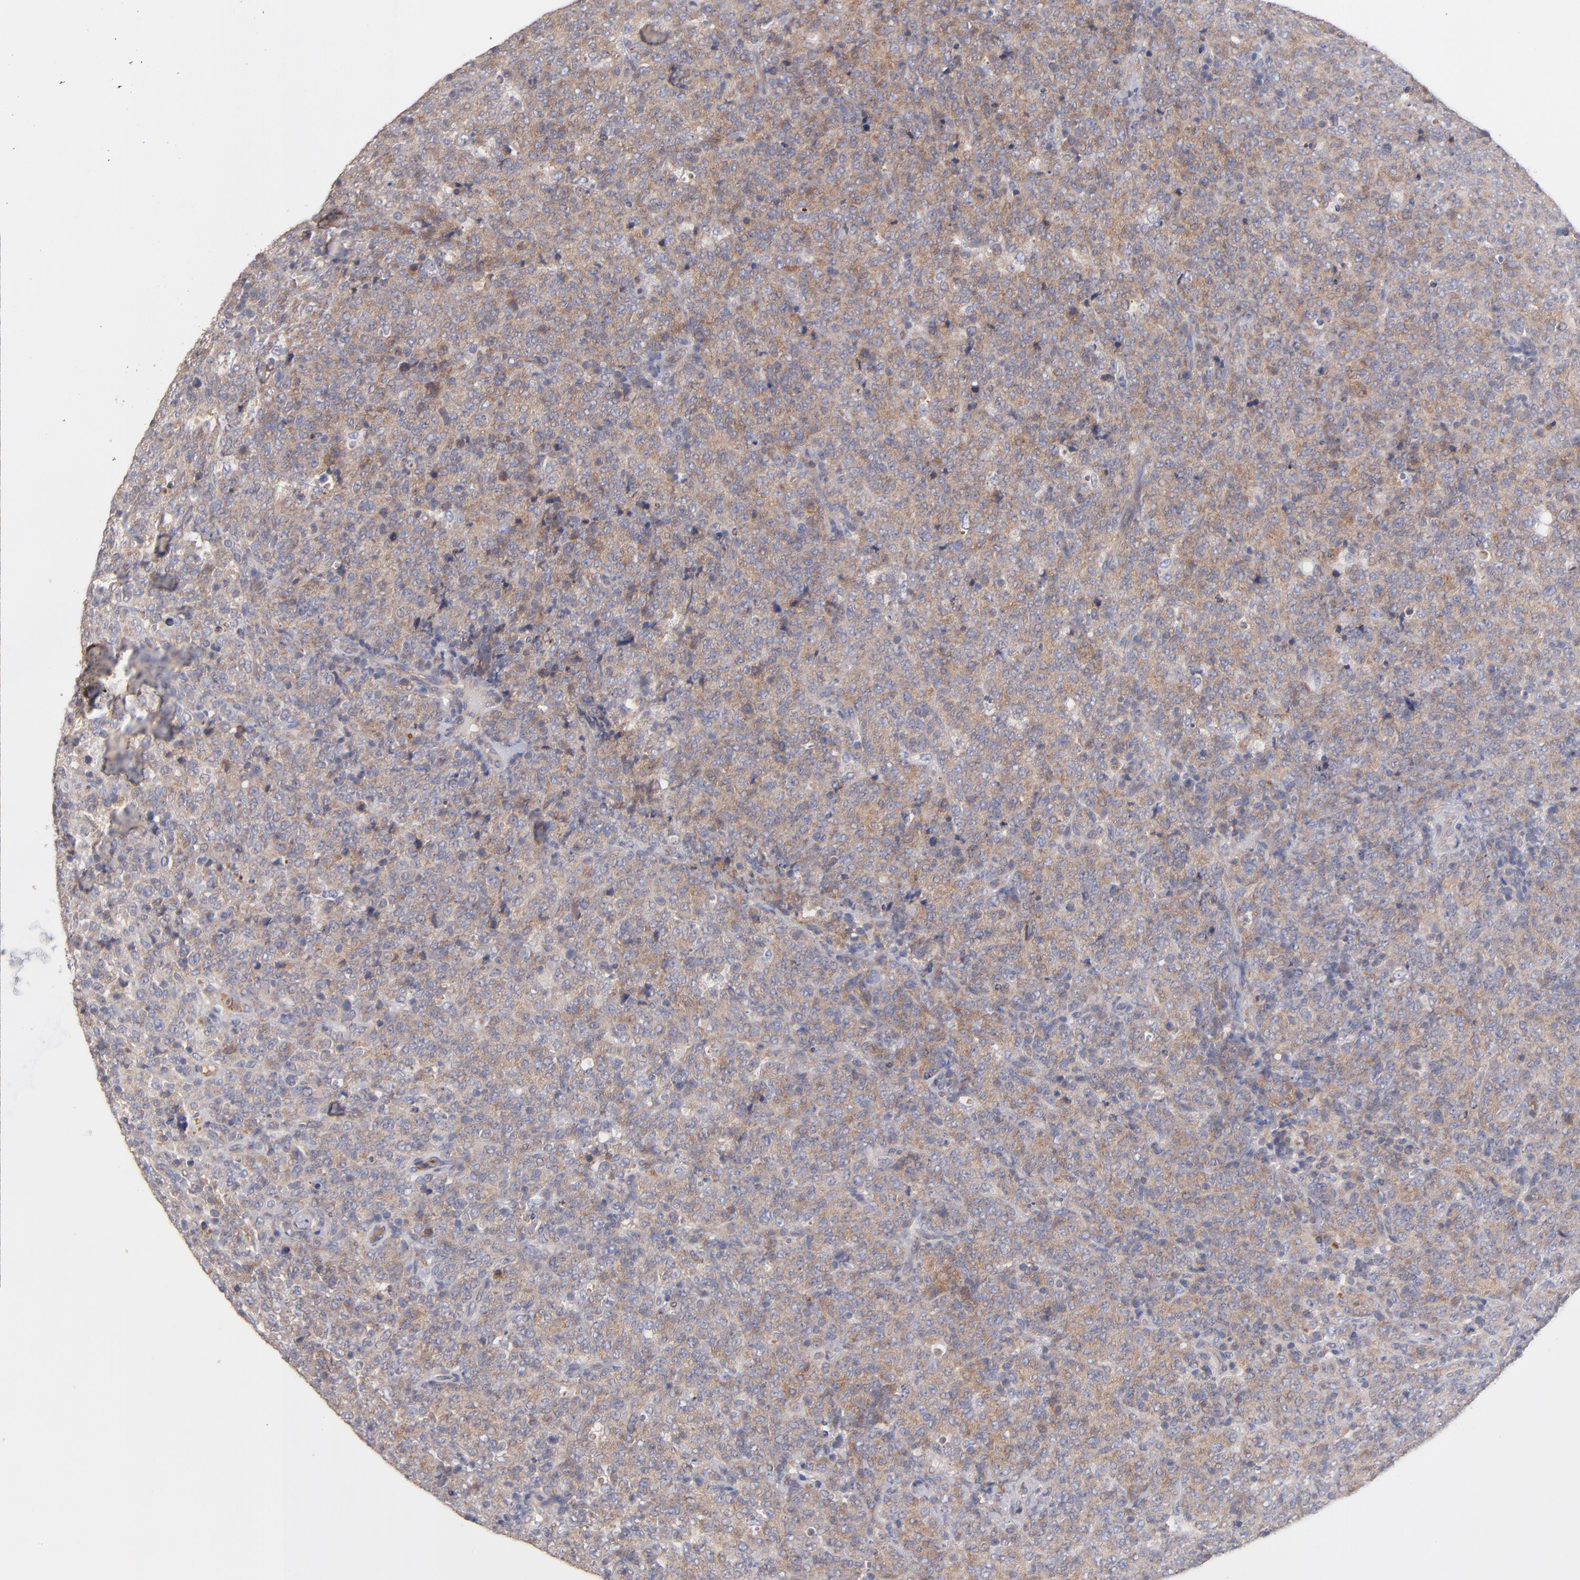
{"staining": {"intensity": "weak", "quantity": ">75%", "location": "cytoplasmic/membranous"}, "tissue": "lymphoma", "cell_type": "Tumor cells", "image_type": "cancer", "snomed": [{"axis": "morphology", "description": "Malignant lymphoma, non-Hodgkin's type, High grade"}, {"axis": "topography", "description": "Tonsil"}], "caption": "Weak cytoplasmic/membranous expression is appreciated in about >75% of tumor cells in lymphoma. (brown staining indicates protein expression, while blue staining denotes nuclei).", "gene": "DACT1", "patient": {"sex": "female", "age": 36}}